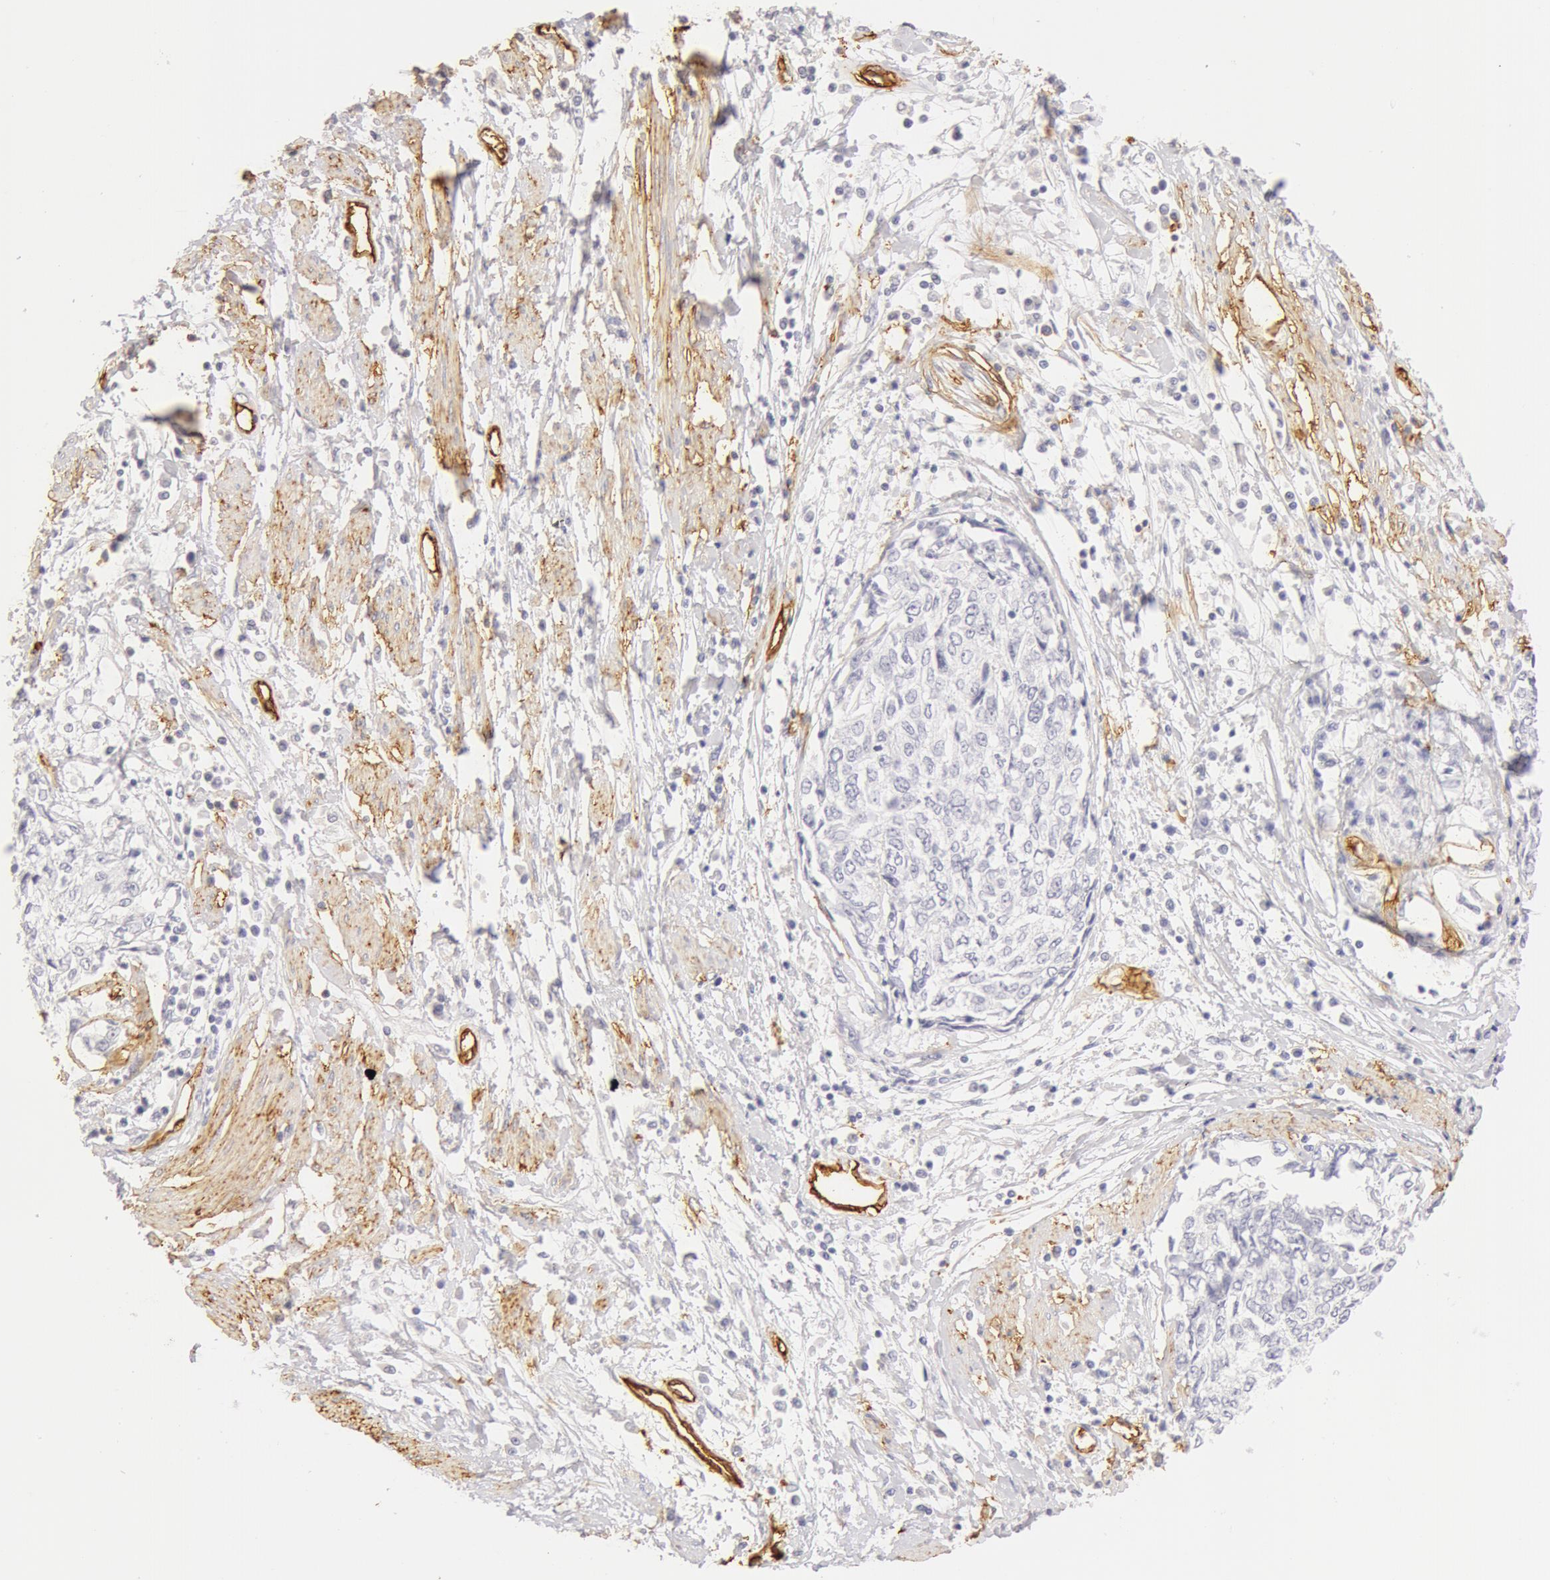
{"staining": {"intensity": "negative", "quantity": "none", "location": "none"}, "tissue": "cervical cancer", "cell_type": "Tumor cells", "image_type": "cancer", "snomed": [{"axis": "morphology", "description": "Squamous cell carcinoma, NOS"}, {"axis": "topography", "description": "Cervix"}], "caption": "A photomicrograph of human cervical cancer (squamous cell carcinoma) is negative for staining in tumor cells.", "gene": "AQP1", "patient": {"sex": "female", "age": 57}}